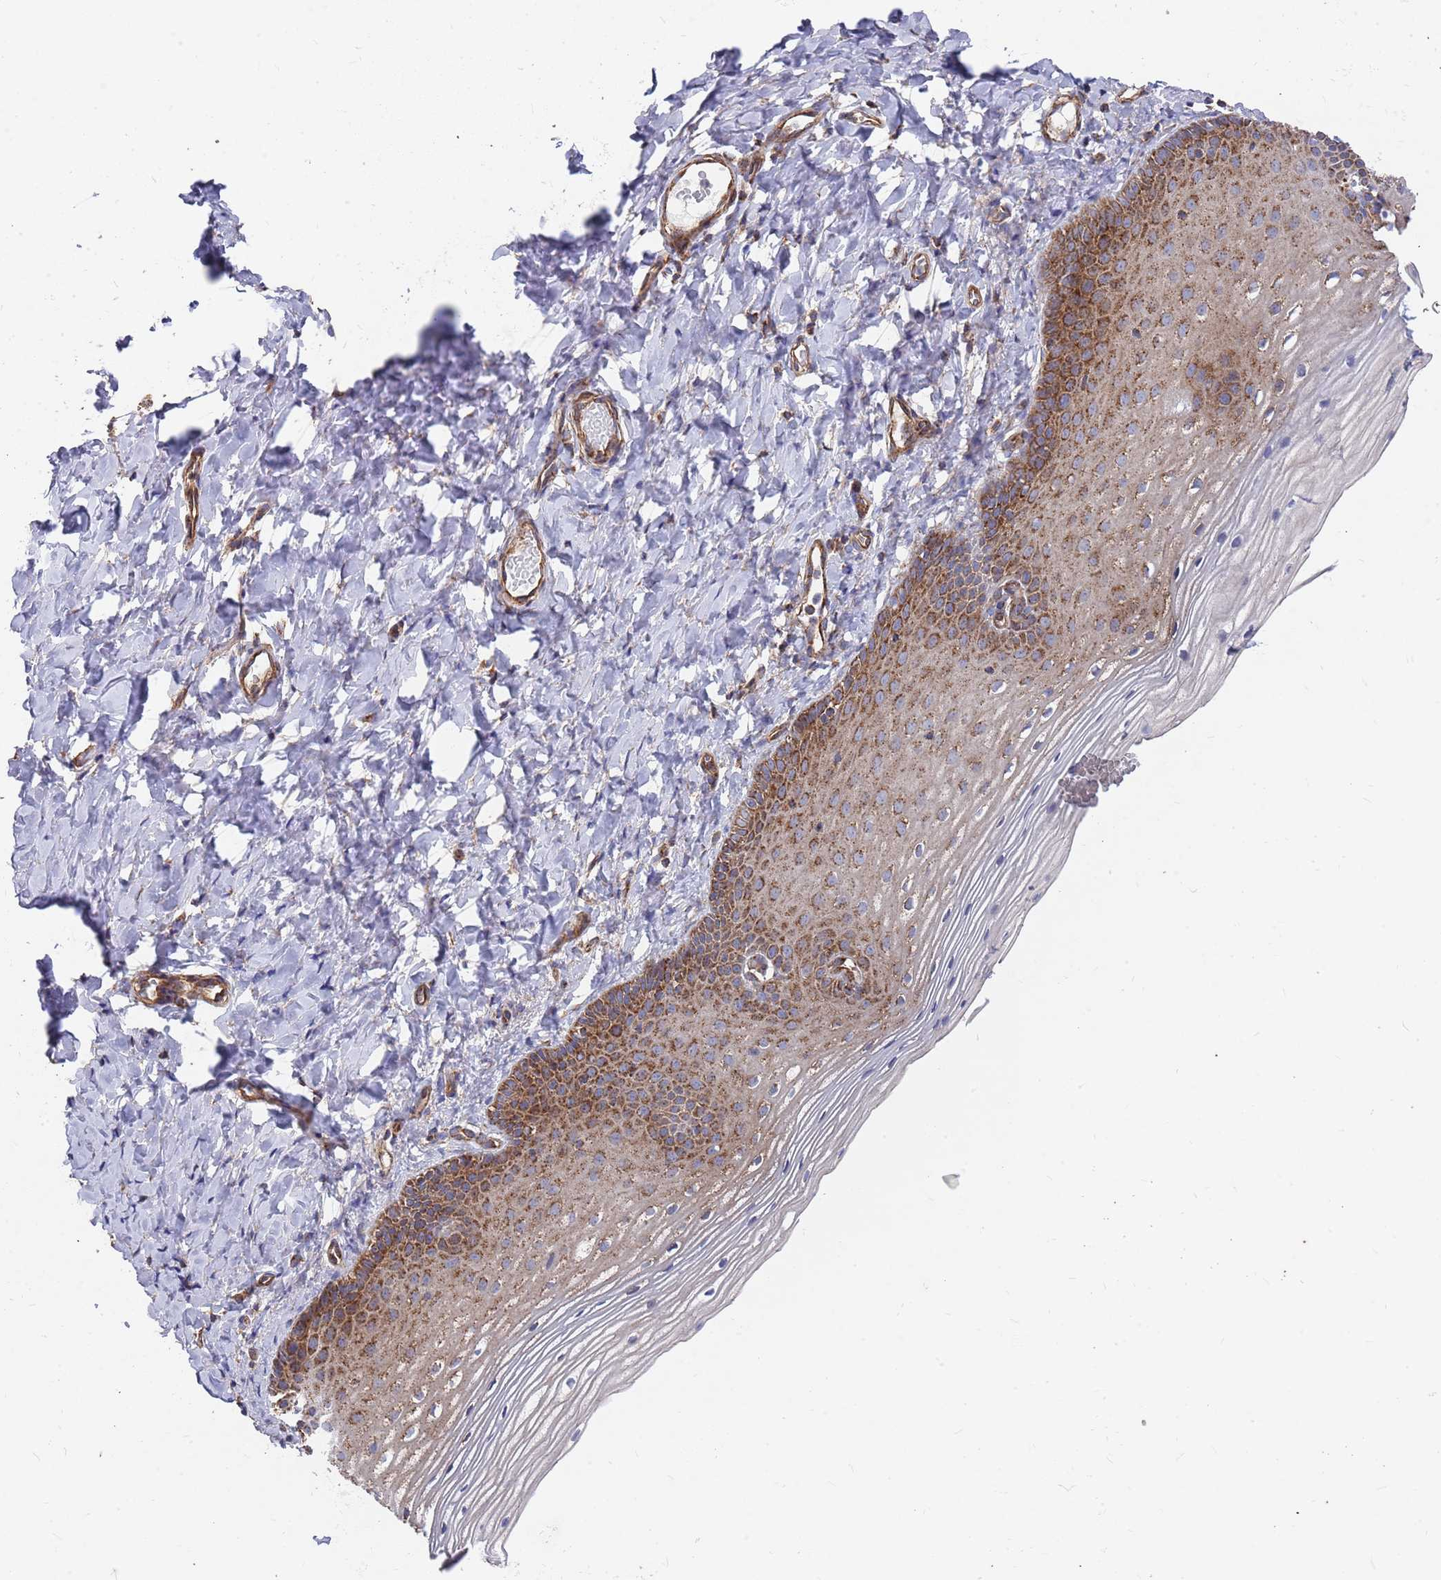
{"staining": {"intensity": "strong", "quantity": "25%-75%", "location": "cytoplasmic/membranous"}, "tissue": "vagina", "cell_type": "Squamous epithelial cells", "image_type": "normal", "snomed": [{"axis": "morphology", "description": "Normal tissue, NOS"}, {"axis": "topography", "description": "Vagina"}], "caption": "Protein staining of benign vagina displays strong cytoplasmic/membranous positivity in approximately 25%-75% of squamous epithelial cells.", "gene": "WDFY3", "patient": {"sex": "female", "age": 60}}